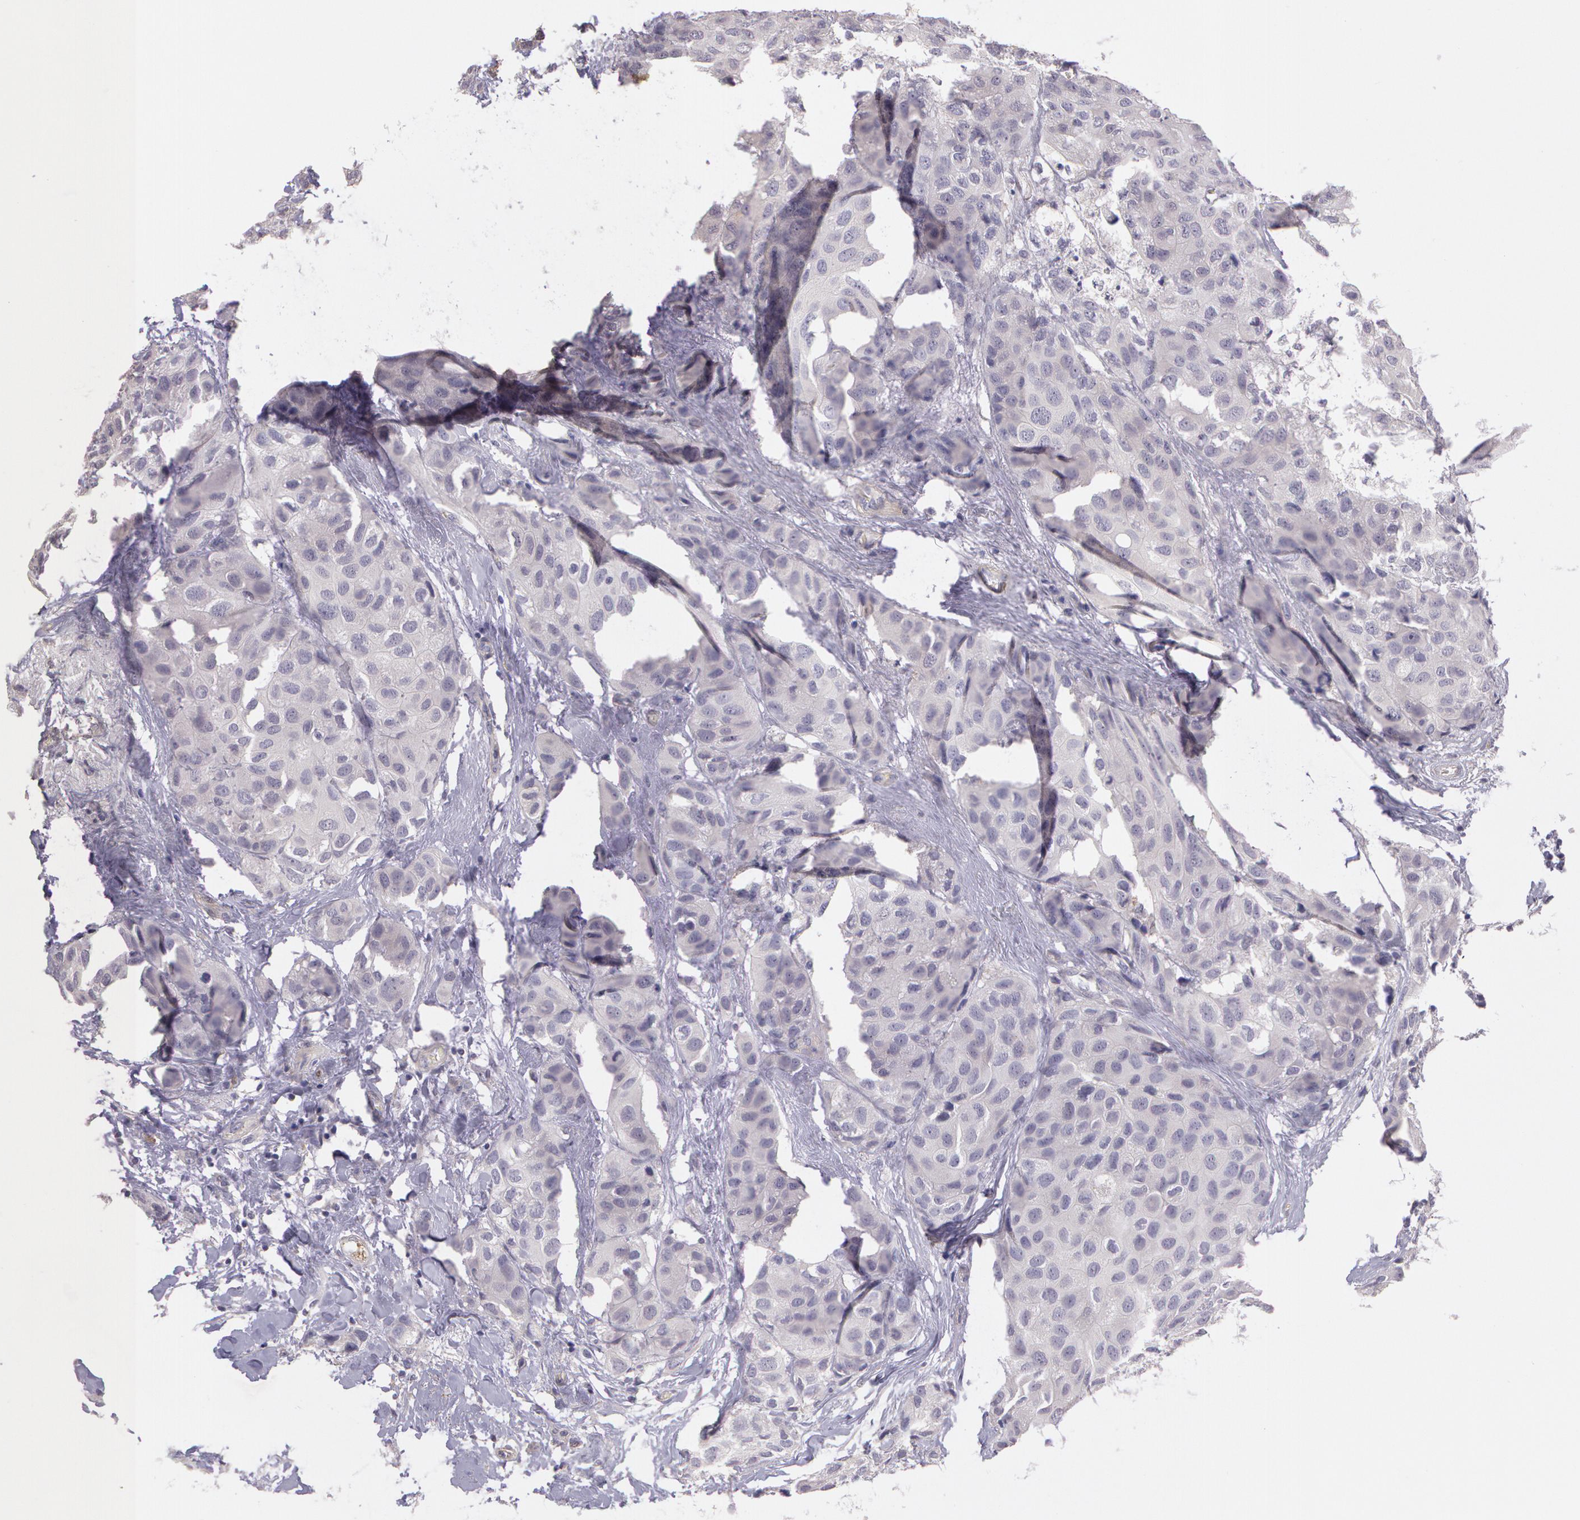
{"staining": {"intensity": "negative", "quantity": "none", "location": "none"}, "tissue": "breast cancer", "cell_type": "Tumor cells", "image_type": "cancer", "snomed": [{"axis": "morphology", "description": "Duct carcinoma"}, {"axis": "topography", "description": "Breast"}], "caption": "High power microscopy photomicrograph of an IHC histopathology image of breast cancer, revealing no significant staining in tumor cells. (Brightfield microscopy of DAB IHC at high magnification).", "gene": "G2E3", "patient": {"sex": "female", "age": 68}}